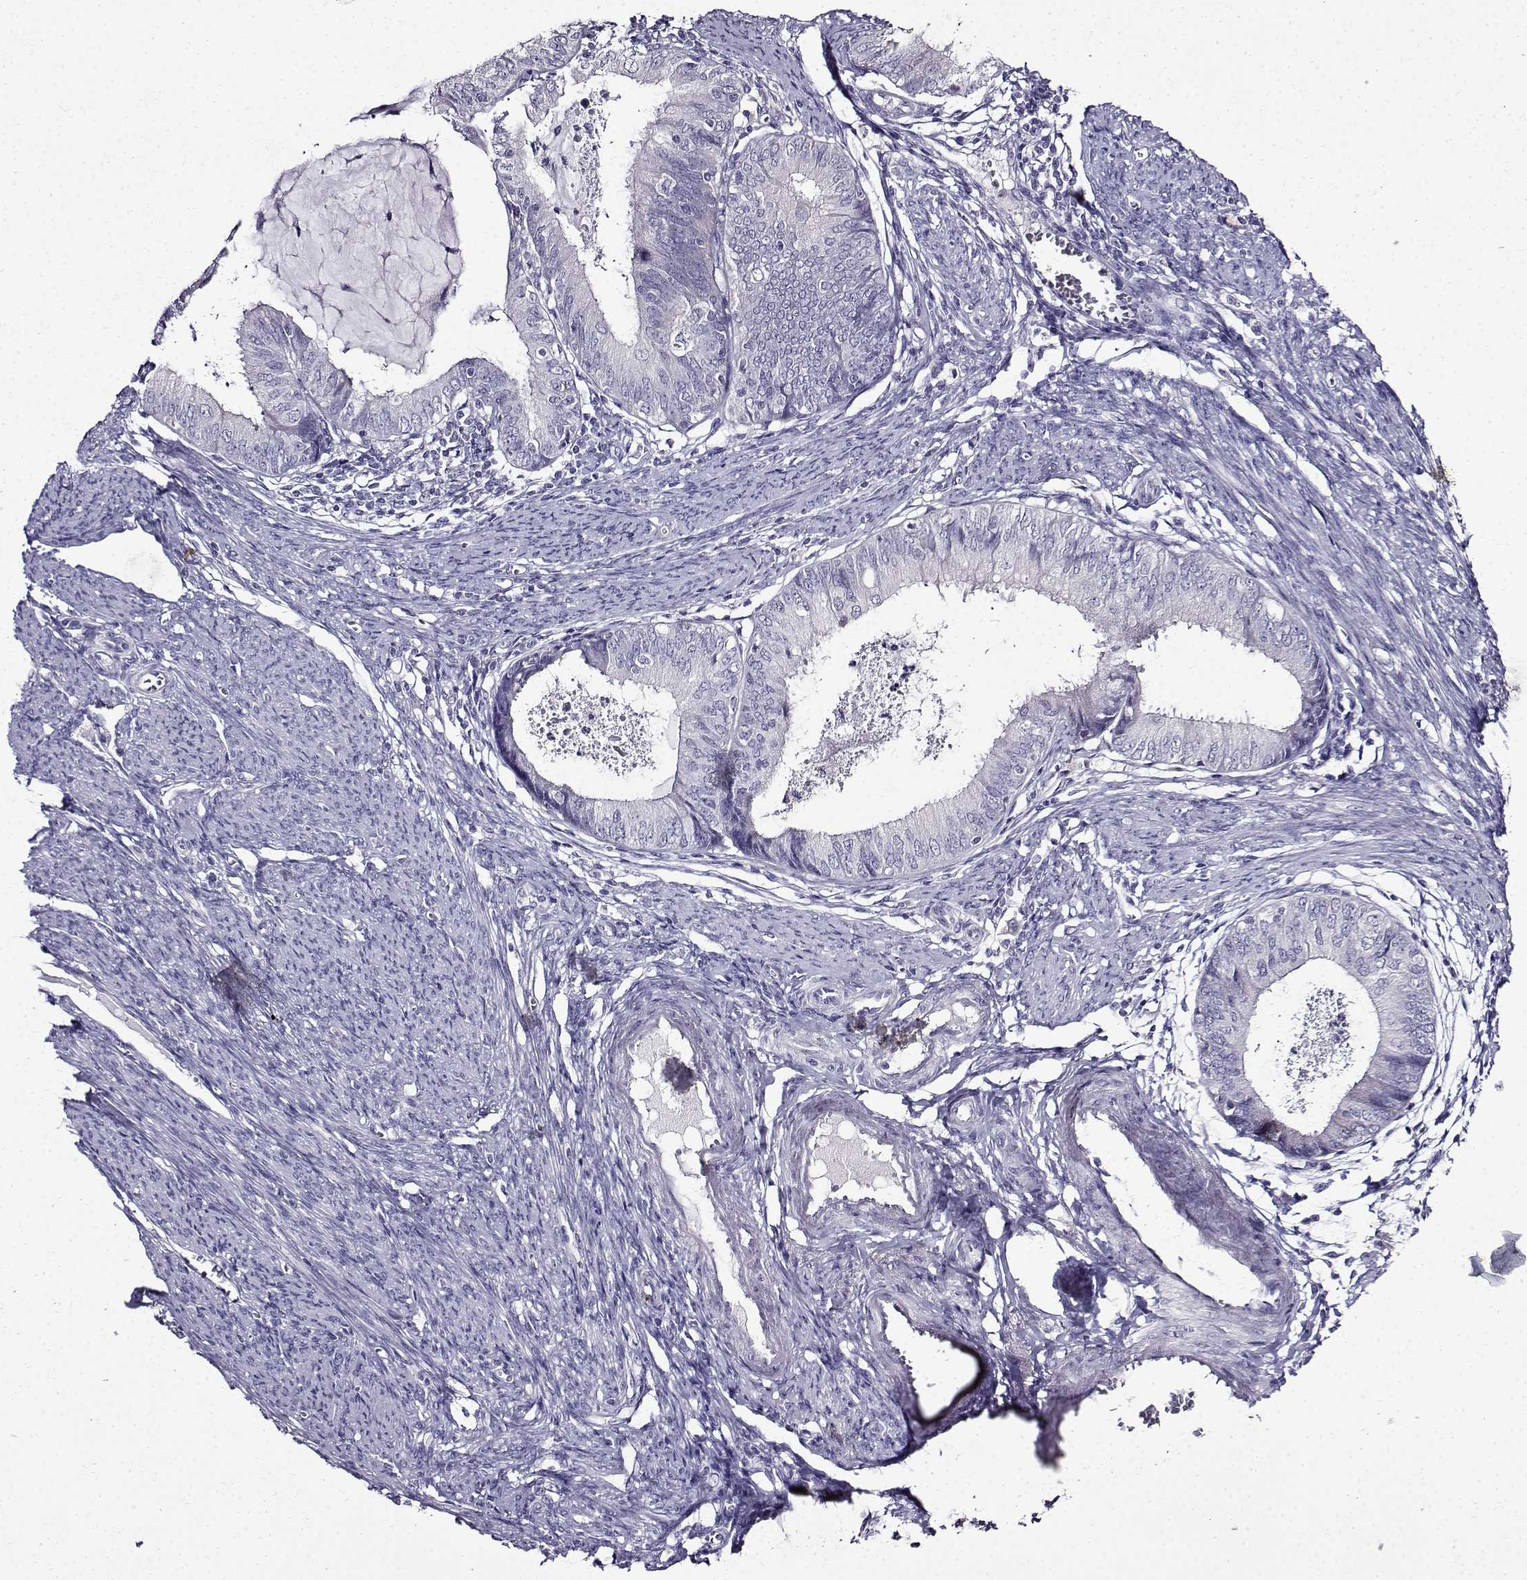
{"staining": {"intensity": "negative", "quantity": "none", "location": "none"}, "tissue": "endometrial cancer", "cell_type": "Tumor cells", "image_type": "cancer", "snomed": [{"axis": "morphology", "description": "Adenocarcinoma, NOS"}, {"axis": "topography", "description": "Endometrium"}], "caption": "Tumor cells show no significant protein expression in endometrial cancer.", "gene": "TMEM266", "patient": {"sex": "female", "age": 57}}